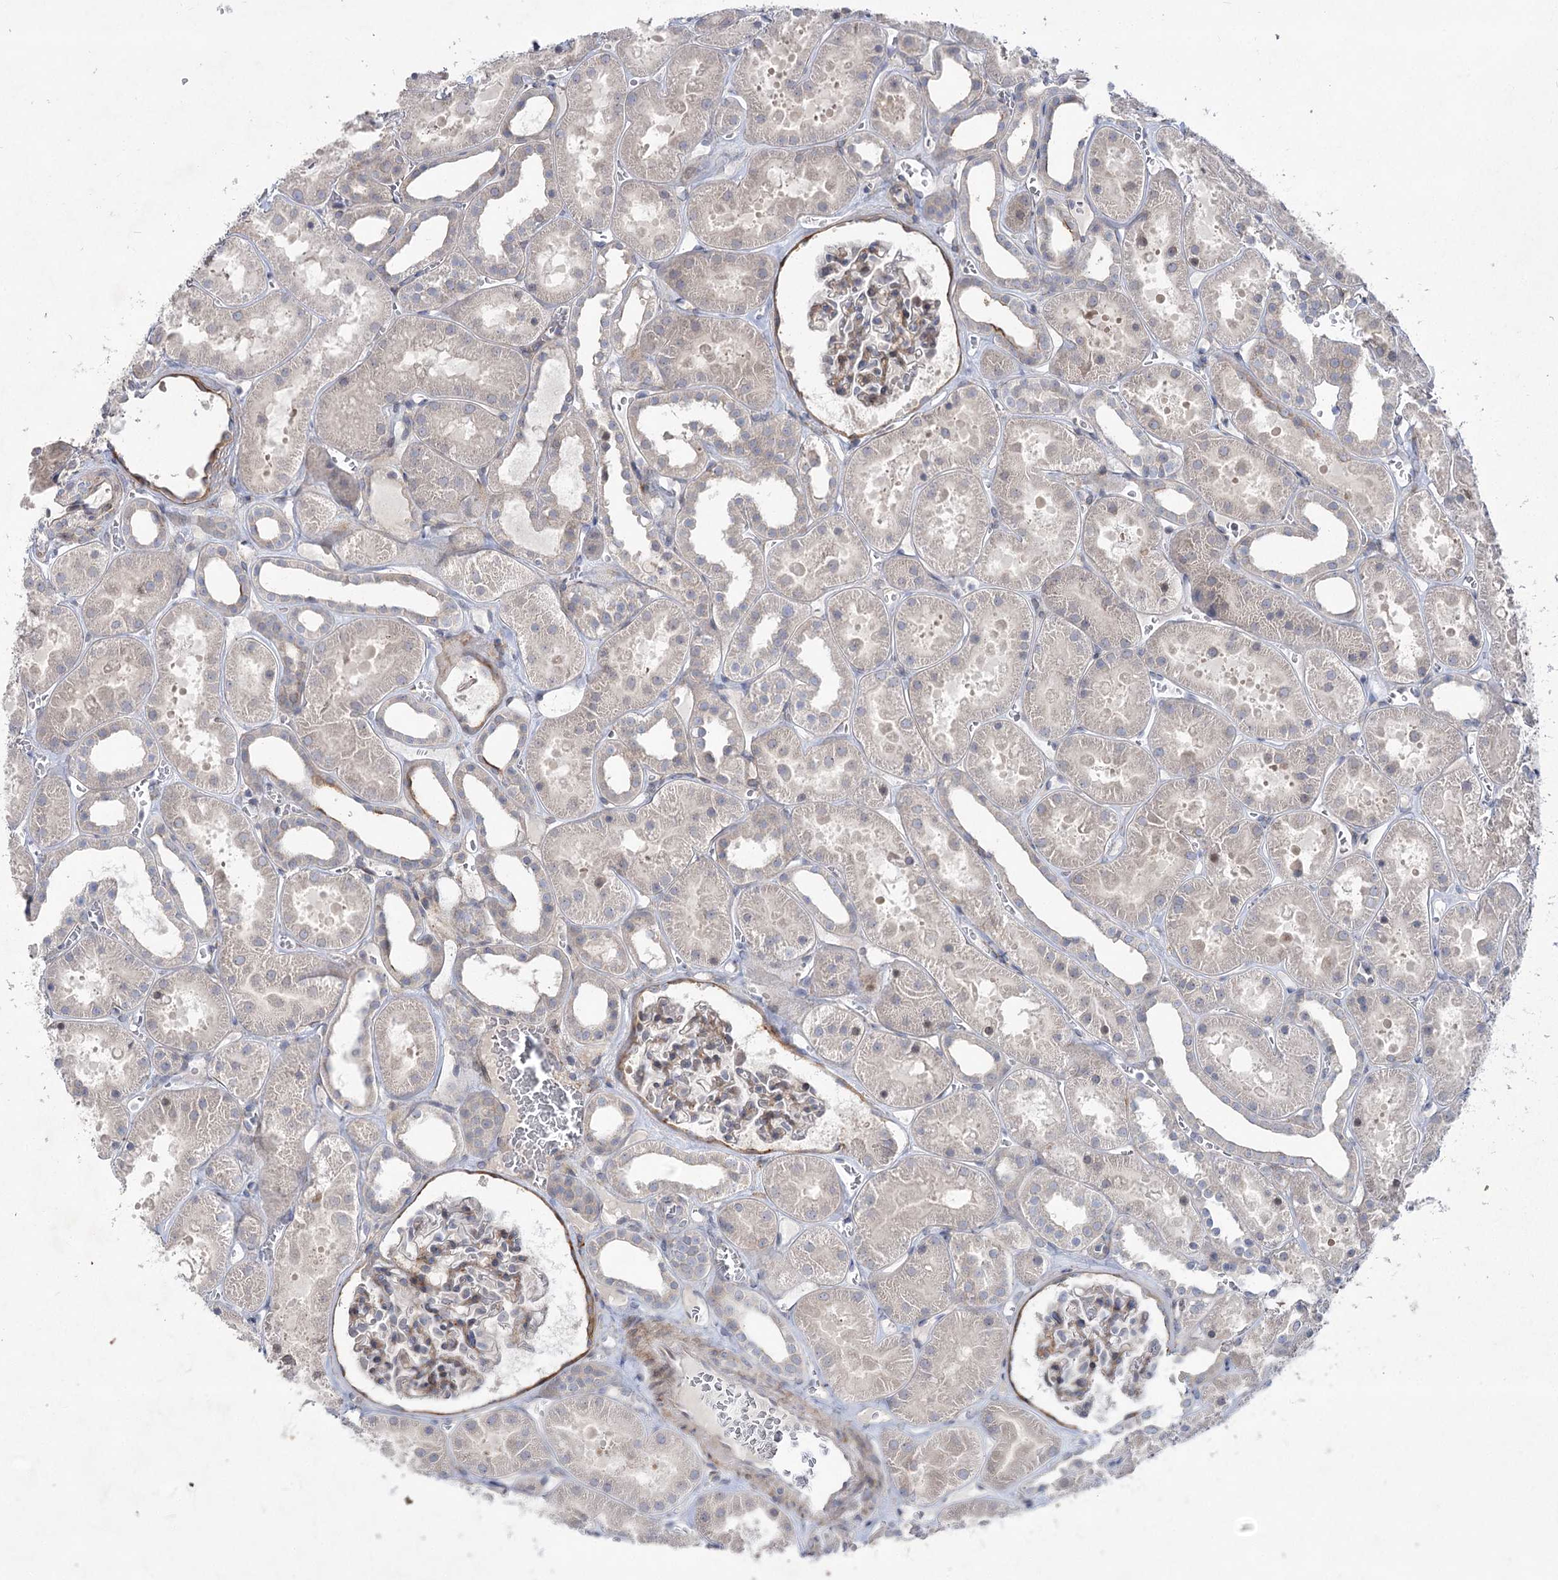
{"staining": {"intensity": "weak", "quantity": "25%-75%", "location": "cytoplasmic/membranous"}, "tissue": "kidney", "cell_type": "Cells in glomeruli", "image_type": "normal", "snomed": [{"axis": "morphology", "description": "Normal tissue, NOS"}, {"axis": "topography", "description": "Kidney"}], "caption": "This is an image of immunohistochemistry staining of benign kidney, which shows weak expression in the cytoplasmic/membranous of cells in glomeruli.", "gene": "SH3BP5L", "patient": {"sex": "female", "age": 41}}